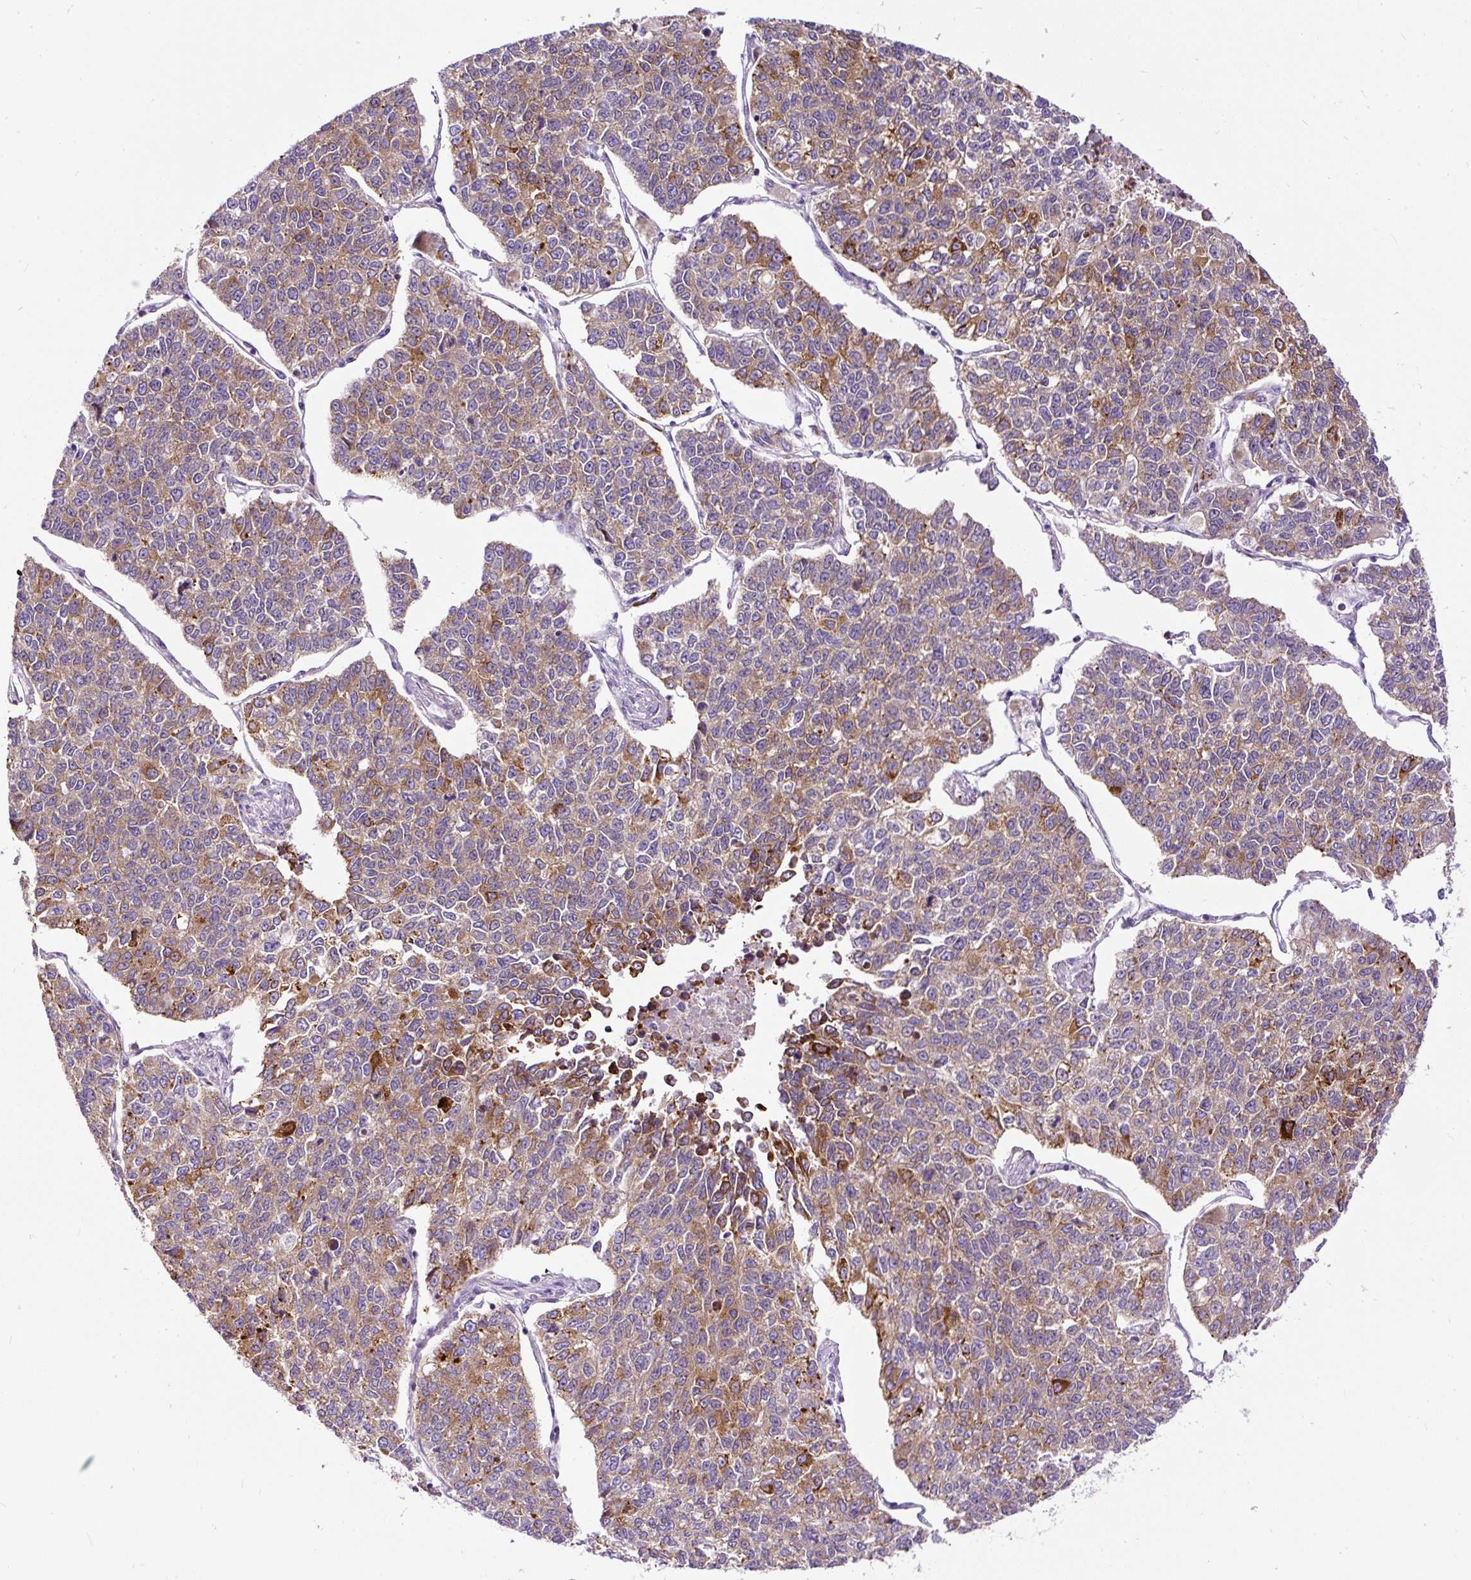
{"staining": {"intensity": "moderate", "quantity": ">75%", "location": "cytoplasmic/membranous"}, "tissue": "lung cancer", "cell_type": "Tumor cells", "image_type": "cancer", "snomed": [{"axis": "morphology", "description": "Adenocarcinoma, NOS"}, {"axis": "topography", "description": "Lung"}], "caption": "Adenocarcinoma (lung) stained for a protein (brown) displays moderate cytoplasmic/membranous positive expression in approximately >75% of tumor cells.", "gene": "FMC1", "patient": {"sex": "male", "age": 49}}